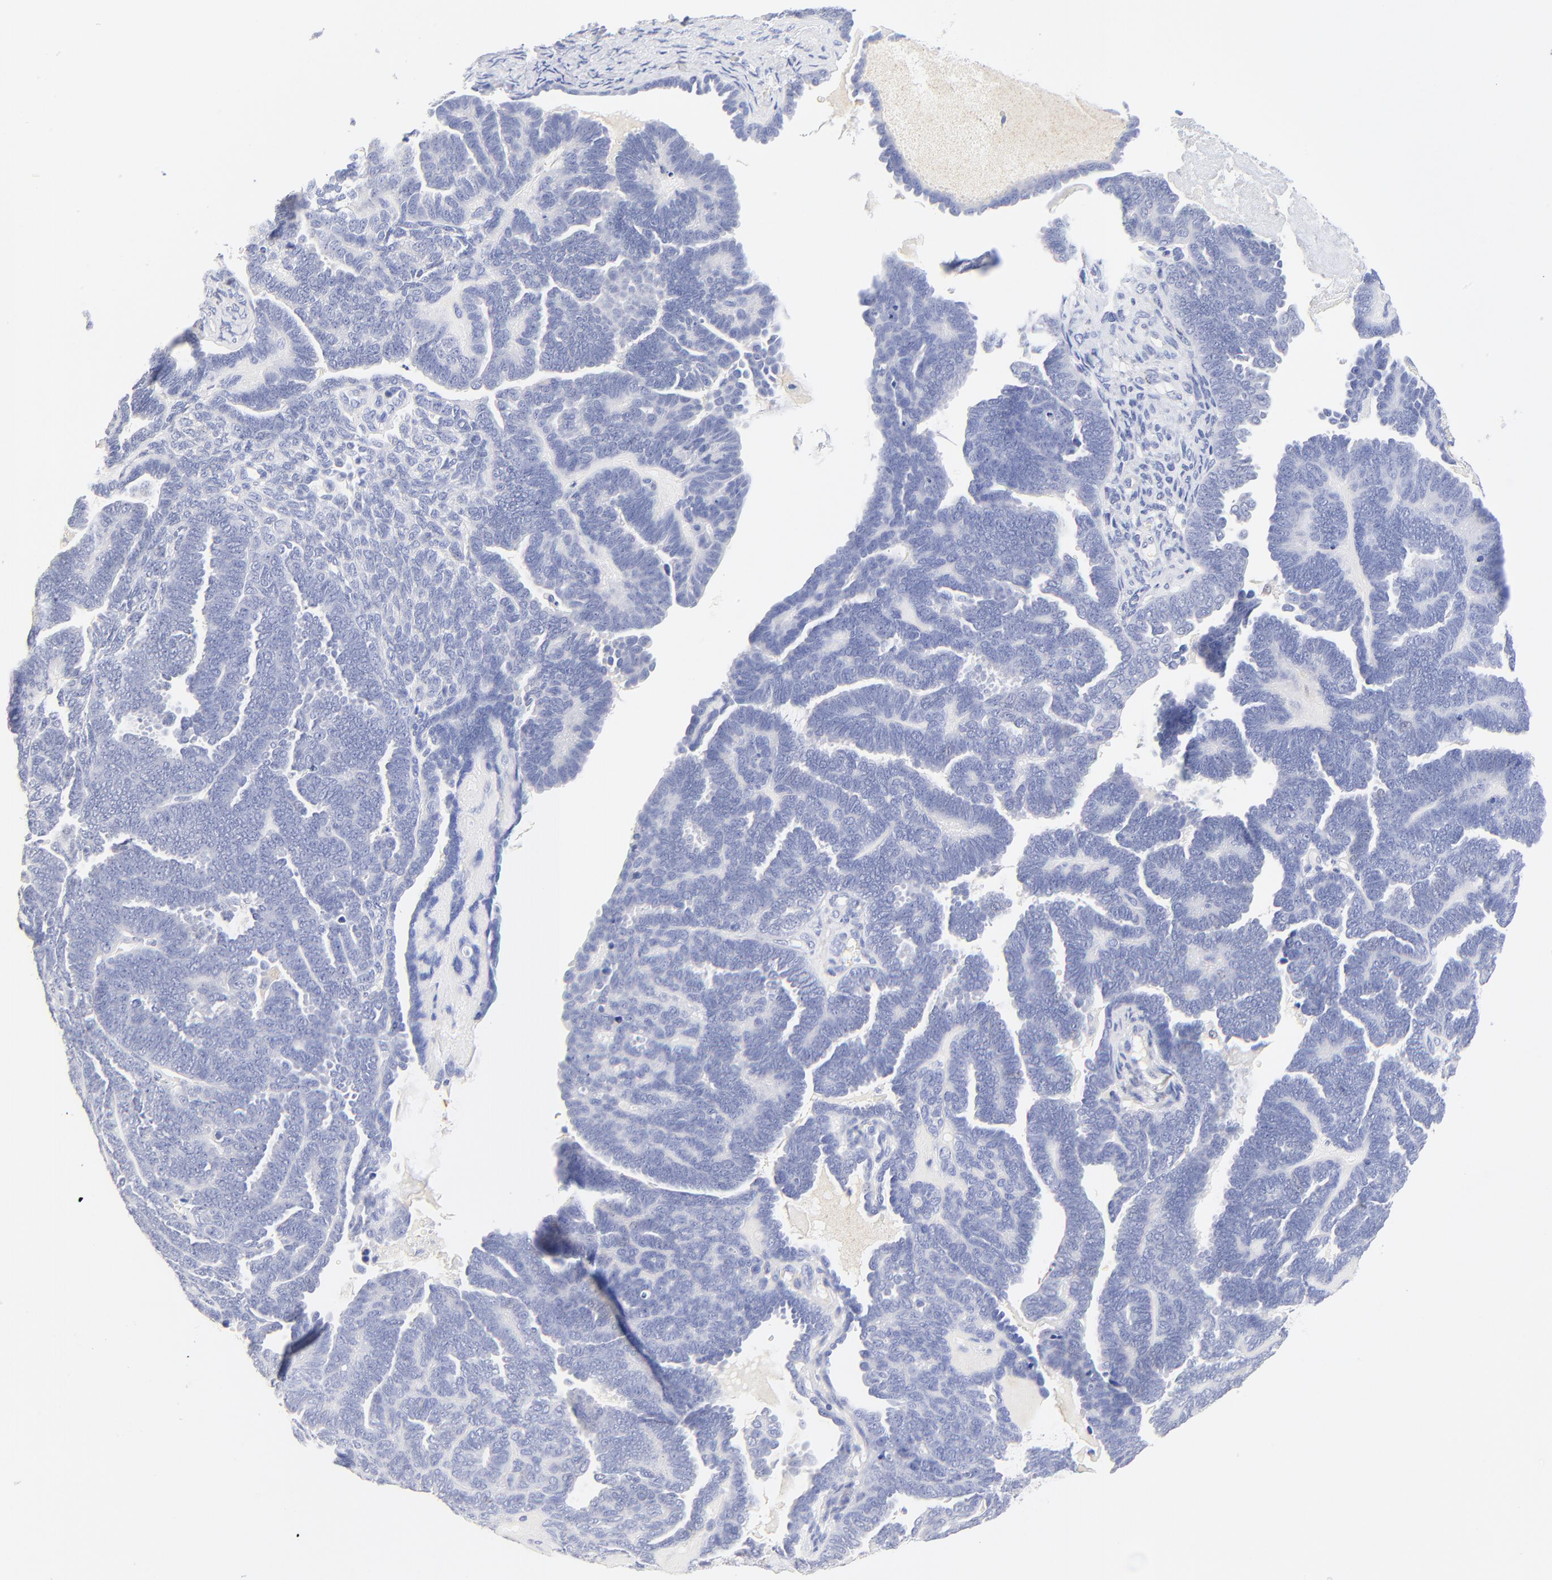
{"staining": {"intensity": "negative", "quantity": "none", "location": "none"}, "tissue": "endometrial cancer", "cell_type": "Tumor cells", "image_type": "cancer", "snomed": [{"axis": "morphology", "description": "Neoplasm, malignant, NOS"}, {"axis": "topography", "description": "Endometrium"}], "caption": "The photomicrograph reveals no significant positivity in tumor cells of endometrial cancer. (IHC, brightfield microscopy, high magnification).", "gene": "SULT4A1", "patient": {"sex": "female", "age": 74}}